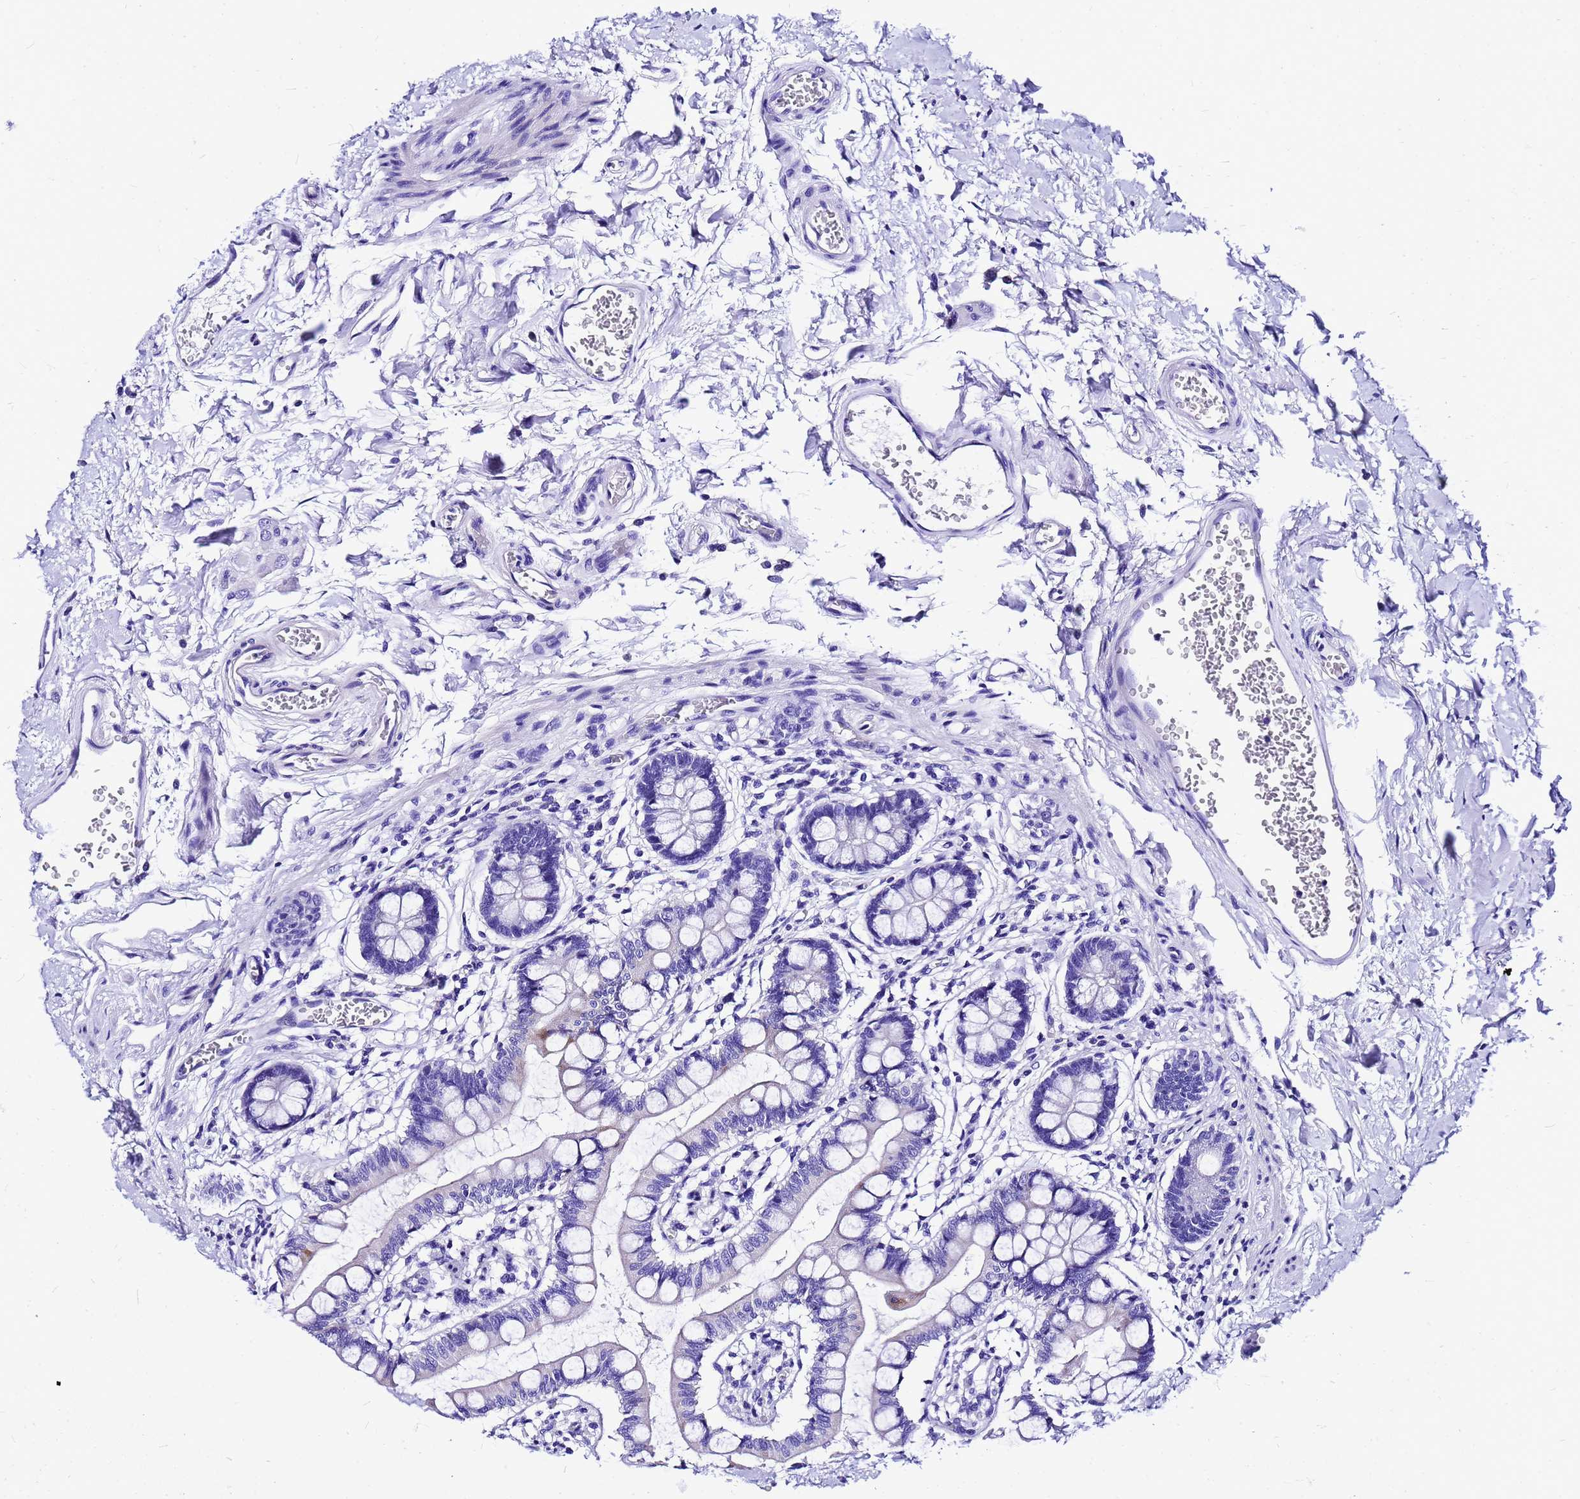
{"staining": {"intensity": "weak", "quantity": "<25%", "location": "cytoplasmic/membranous"}, "tissue": "small intestine", "cell_type": "Glandular cells", "image_type": "normal", "snomed": [{"axis": "morphology", "description": "Normal tissue, NOS"}, {"axis": "topography", "description": "Small intestine"}], "caption": "Small intestine was stained to show a protein in brown. There is no significant positivity in glandular cells. Brightfield microscopy of immunohistochemistry stained with DAB (brown) and hematoxylin (blue), captured at high magnification.", "gene": "HERC4", "patient": {"sex": "male", "age": 52}}